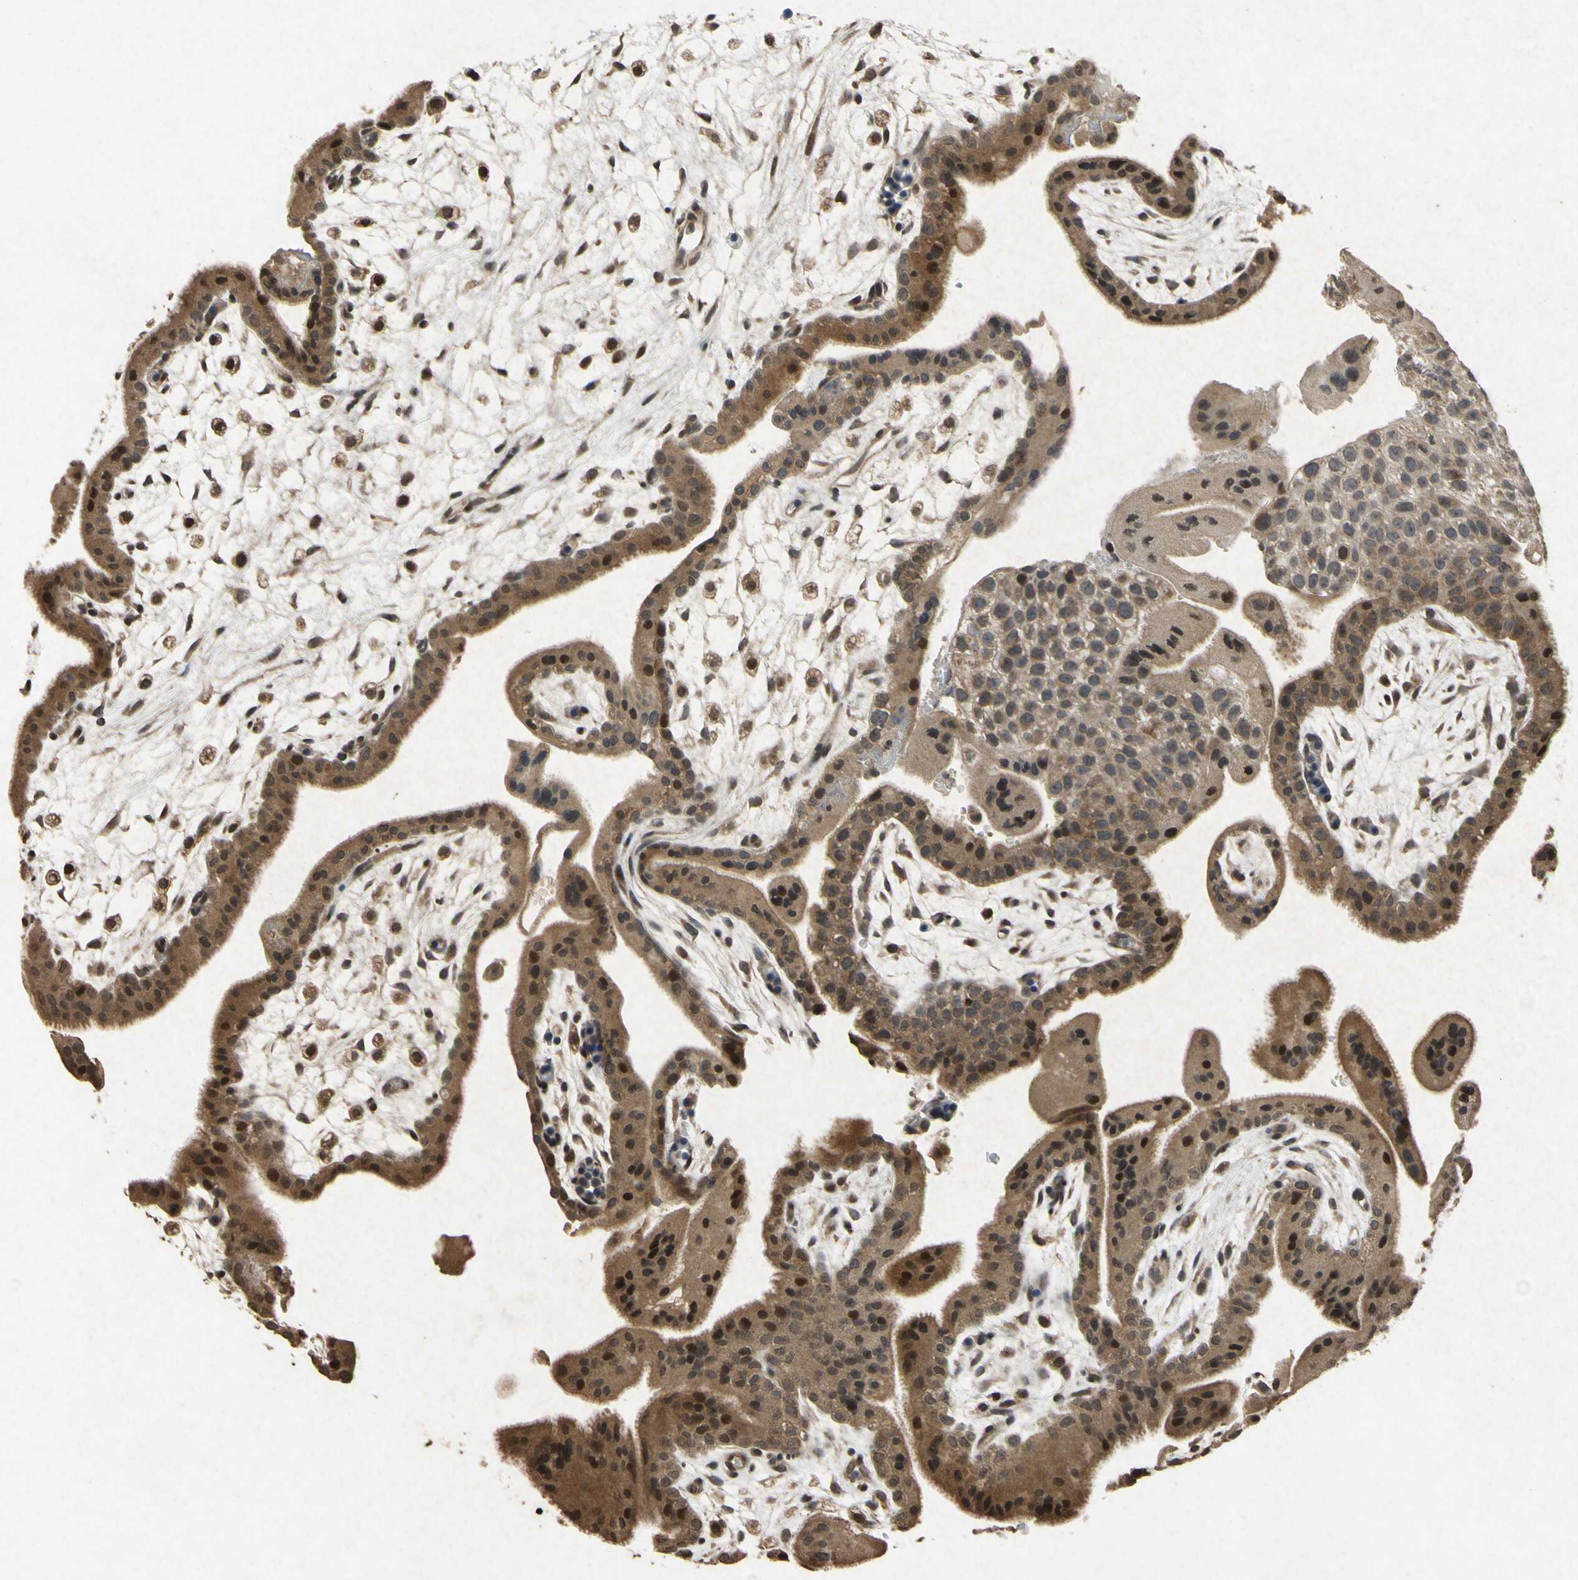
{"staining": {"intensity": "moderate", "quantity": ">75%", "location": "cytoplasmic/membranous"}, "tissue": "placenta", "cell_type": "Decidual cells", "image_type": "normal", "snomed": [{"axis": "morphology", "description": "Normal tissue, NOS"}, {"axis": "topography", "description": "Placenta"}], "caption": "Immunohistochemical staining of normal human placenta demonstrates moderate cytoplasmic/membranous protein positivity in about >75% of decidual cells. (Stains: DAB in brown, nuclei in blue, Microscopy: brightfield microscopy at high magnification).", "gene": "ATP6V1H", "patient": {"sex": "female", "age": 35}}